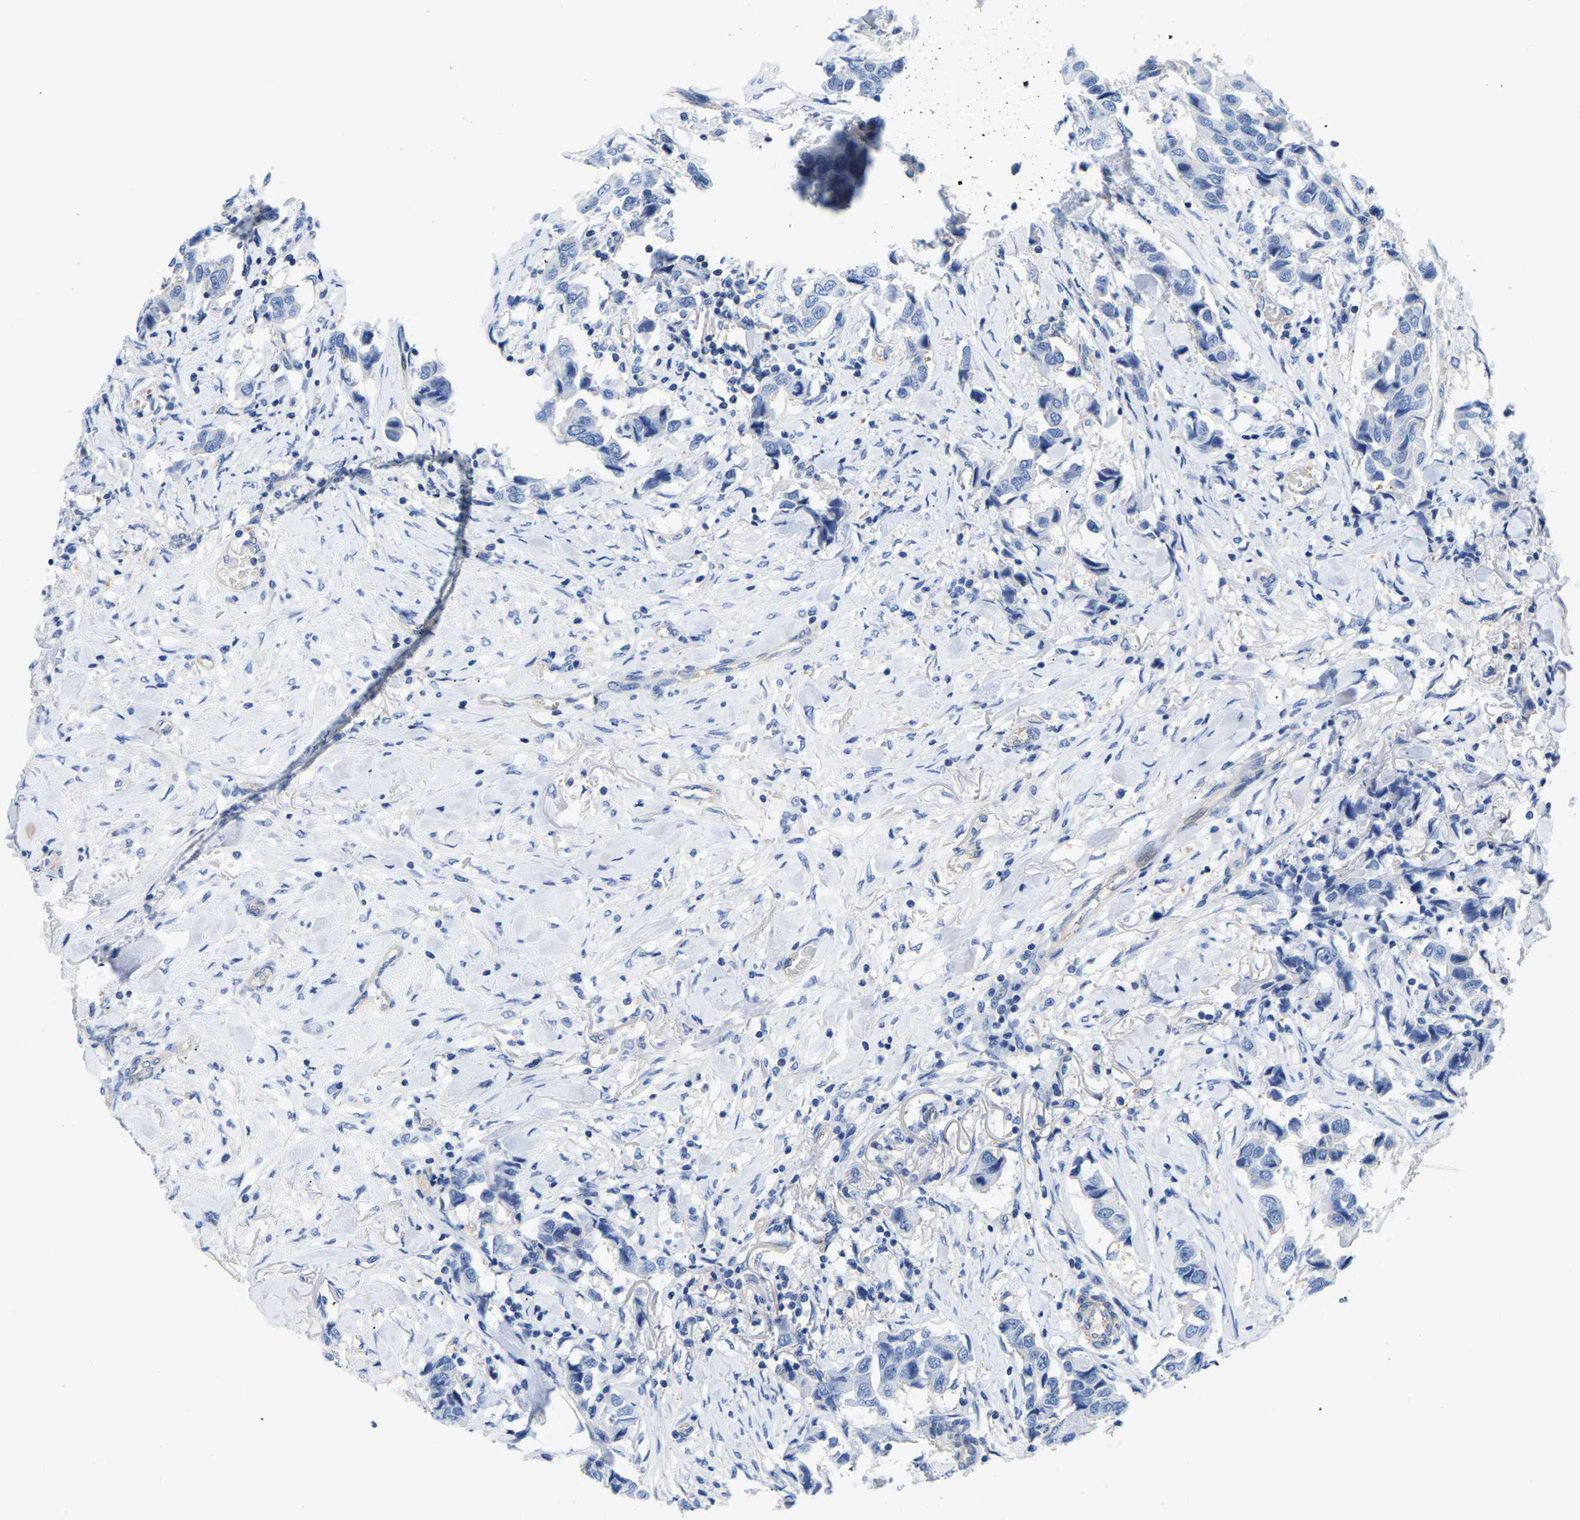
{"staining": {"intensity": "negative", "quantity": "none", "location": "none"}, "tissue": "breast cancer", "cell_type": "Tumor cells", "image_type": "cancer", "snomed": [{"axis": "morphology", "description": "Duct carcinoma"}, {"axis": "topography", "description": "Breast"}], "caption": "An immunohistochemistry image of invasive ductal carcinoma (breast) is shown. There is no staining in tumor cells of invasive ductal carcinoma (breast). (Brightfield microscopy of DAB (3,3'-diaminobenzidine) immunohistochemistry (IHC) at high magnification).", "gene": "UPK3A", "patient": {"sex": "female", "age": 80}}